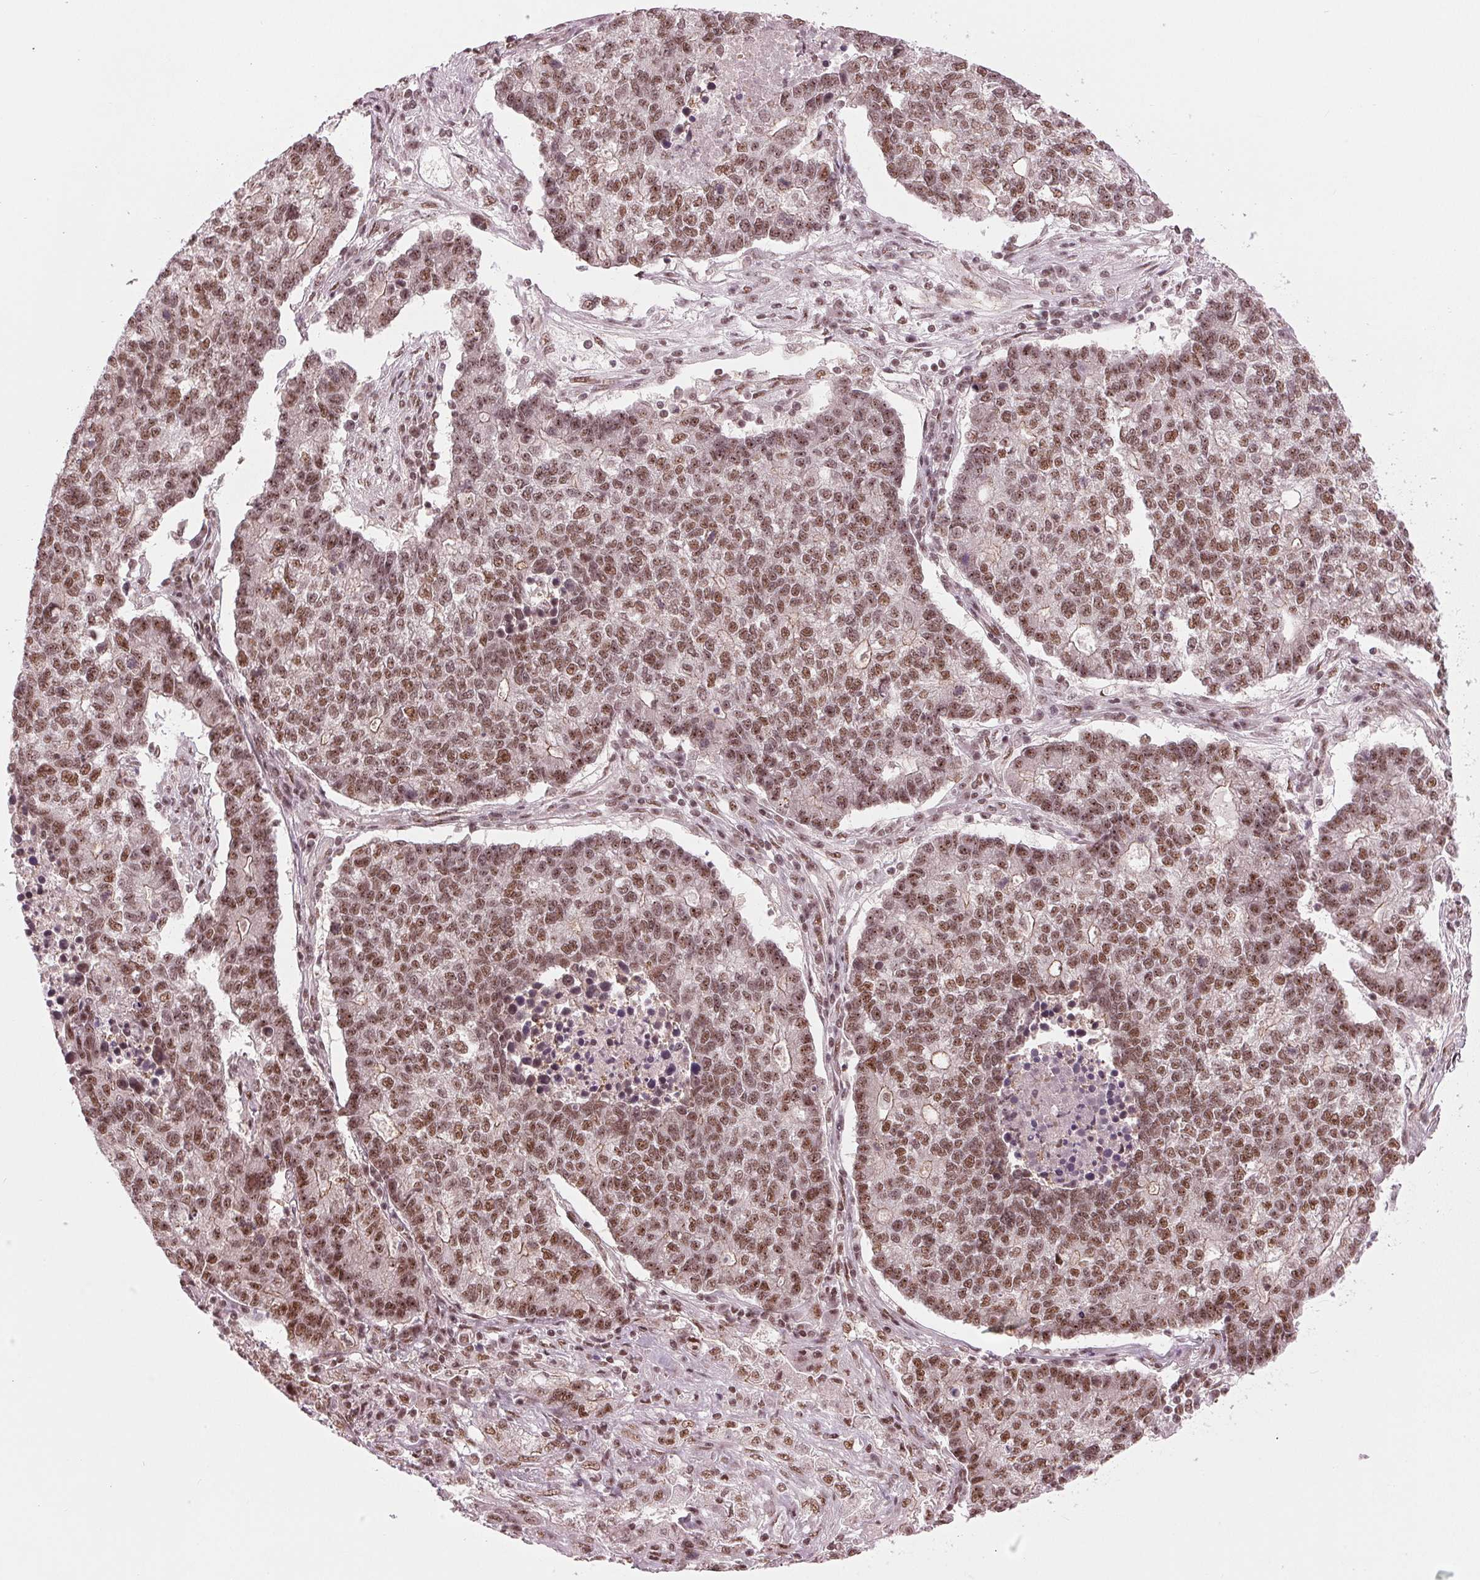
{"staining": {"intensity": "moderate", "quantity": ">75%", "location": "nuclear"}, "tissue": "lung cancer", "cell_type": "Tumor cells", "image_type": "cancer", "snomed": [{"axis": "morphology", "description": "Adenocarcinoma, NOS"}, {"axis": "topography", "description": "Lung"}], "caption": "This is an image of immunohistochemistry (IHC) staining of lung cancer, which shows moderate expression in the nuclear of tumor cells.", "gene": "LSM2", "patient": {"sex": "male", "age": 57}}